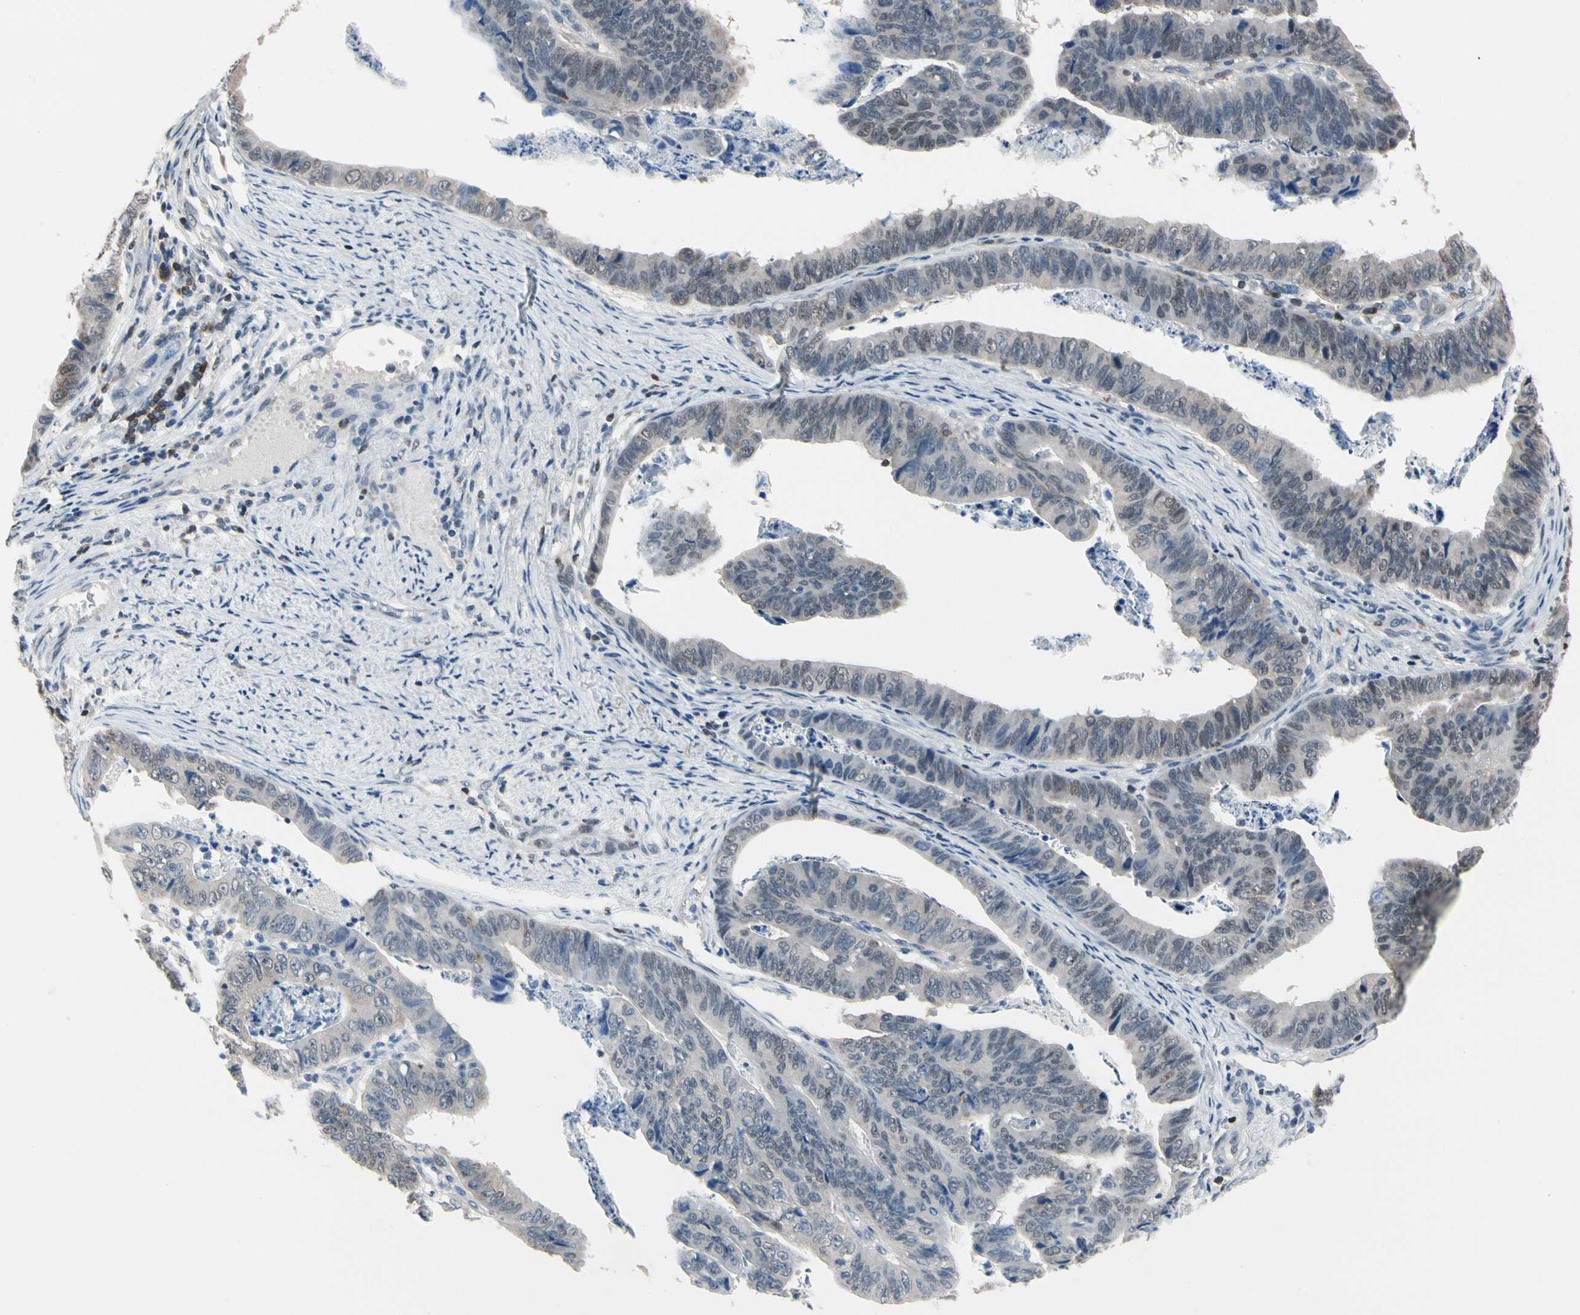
{"staining": {"intensity": "negative", "quantity": "none", "location": "none"}, "tissue": "stomach cancer", "cell_type": "Tumor cells", "image_type": "cancer", "snomed": [{"axis": "morphology", "description": "Adenocarcinoma, NOS"}, {"axis": "topography", "description": "Stomach, lower"}], "caption": "Tumor cells show no significant expression in stomach cancer. (DAB (3,3'-diaminobenzidine) IHC, high magnification).", "gene": "NFATC2", "patient": {"sex": "male", "age": 77}}